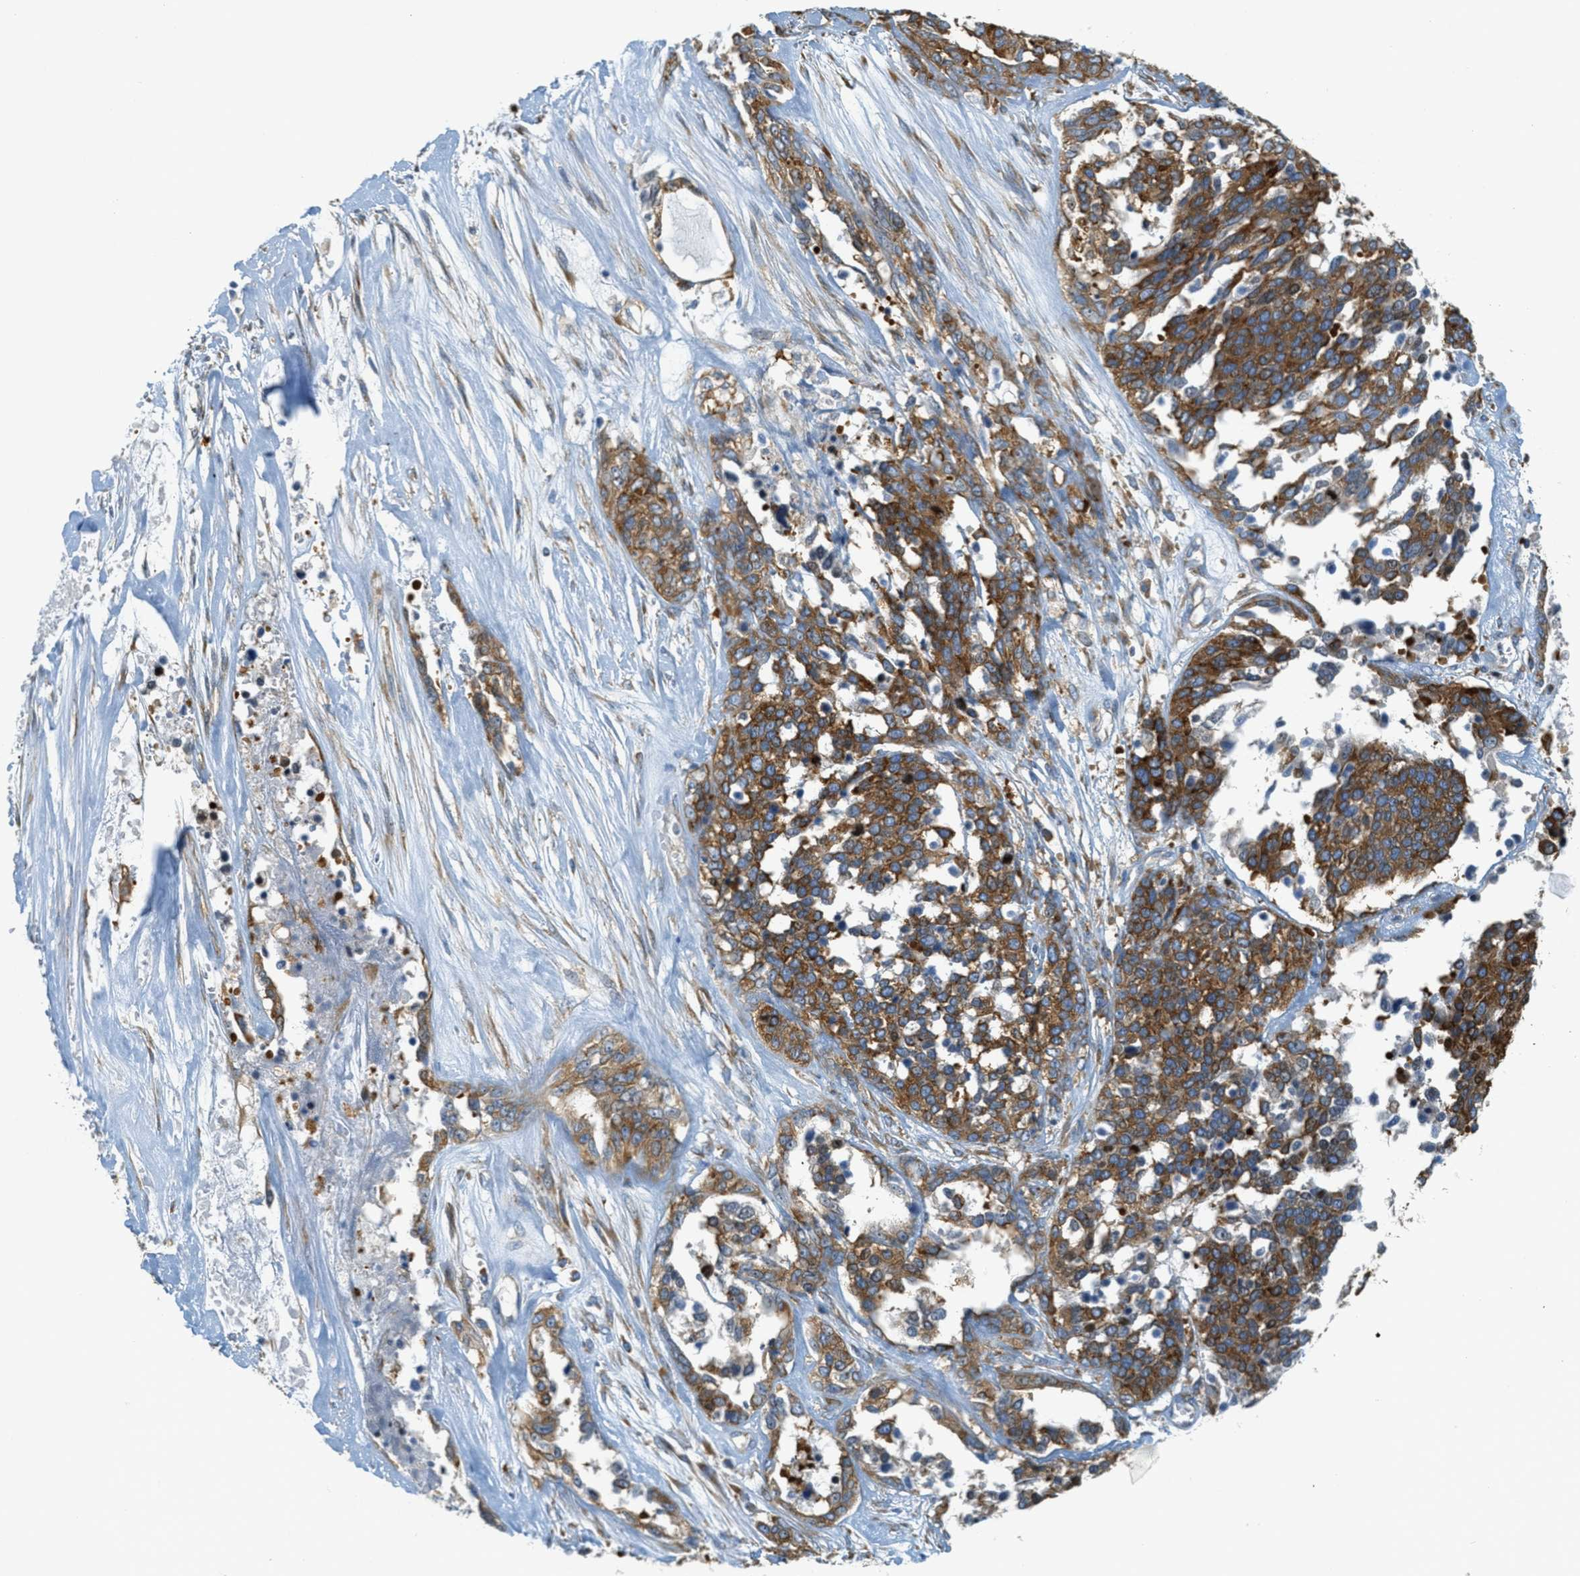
{"staining": {"intensity": "moderate", "quantity": ">75%", "location": "cytoplasmic/membranous"}, "tissue": "ovarian cancer", "cell_type": "Tumor cells", "image_type": "cancer", "snomed": [{"axis": "morphology", "description": "Cystadenocarcinoma, serous, NOS"}, {"axis": "topography", "description": "Ovary"}], "caption": "Moderate cytoplasmic/membranous protein positivity is identified in about >75% of tumor cells in ovarian serous cystadenocarcinoma. (DAB (3,3'-diaminobenzidine) IHC, brown staining for protein, blue staining for nuclei).", "gene": "ABCF1", "patient": {"sex": "female", "age": 44}}